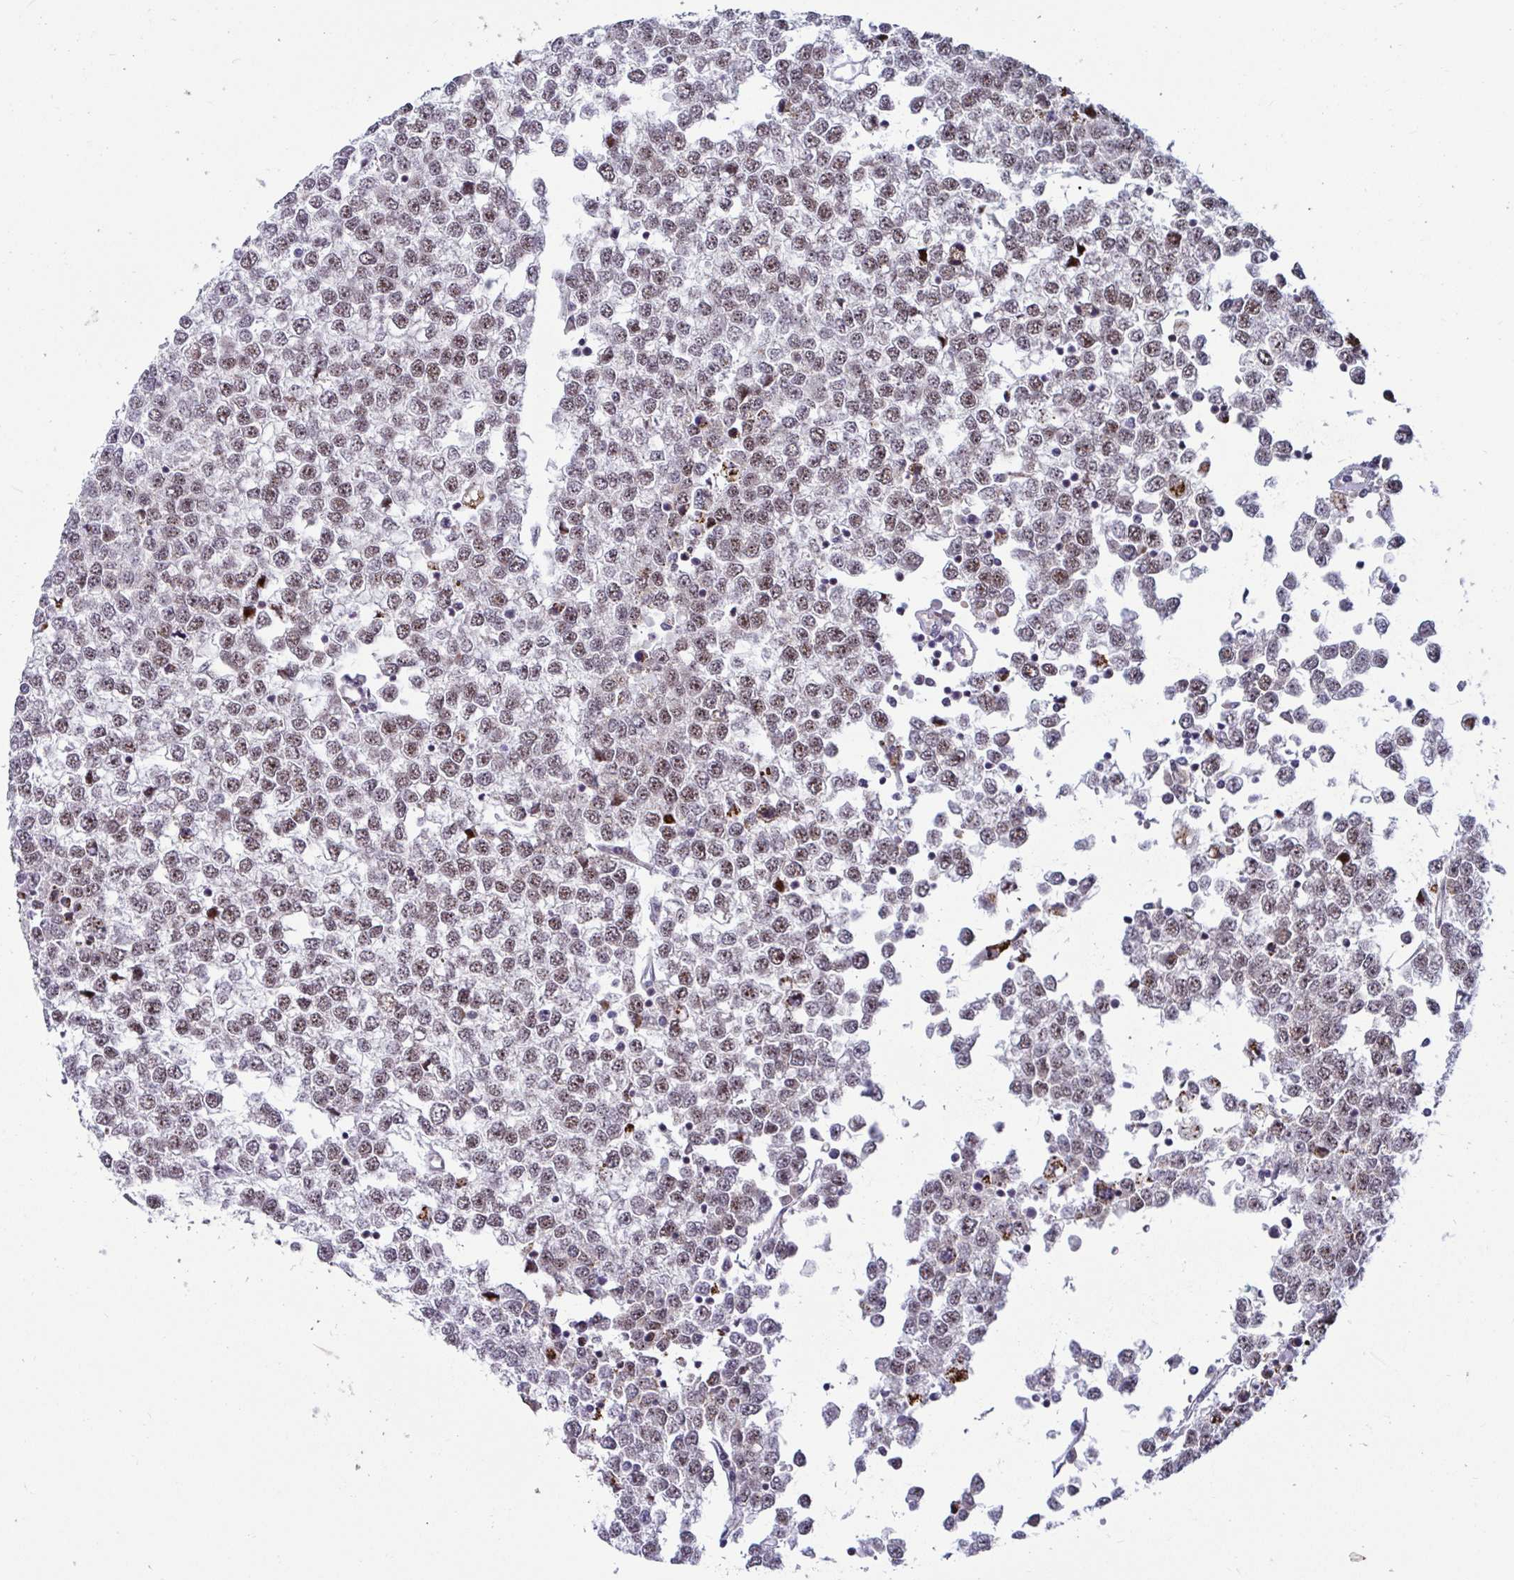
{"staining": {"intensity": "moderate", "quantity": ">75%", "location": "nuclear"}, "tissue": "testis cancer", "cell_type": "Tumor cells", "image_type": "cancer", "snomed": [{"axis": "morphology", "description": "Seminoma, NOS"}, {"axis": "topography", "description": "Testis"}], "caption": "Seminoma (testis) tissue demonstrates moderate nuclear staining in approximately >75% of tumor cells (DAB IHC, brown staining for protein, blue staining for nuclei).", "gene": "DZIP1", "patient": {"sex": "male", "age": 65}}